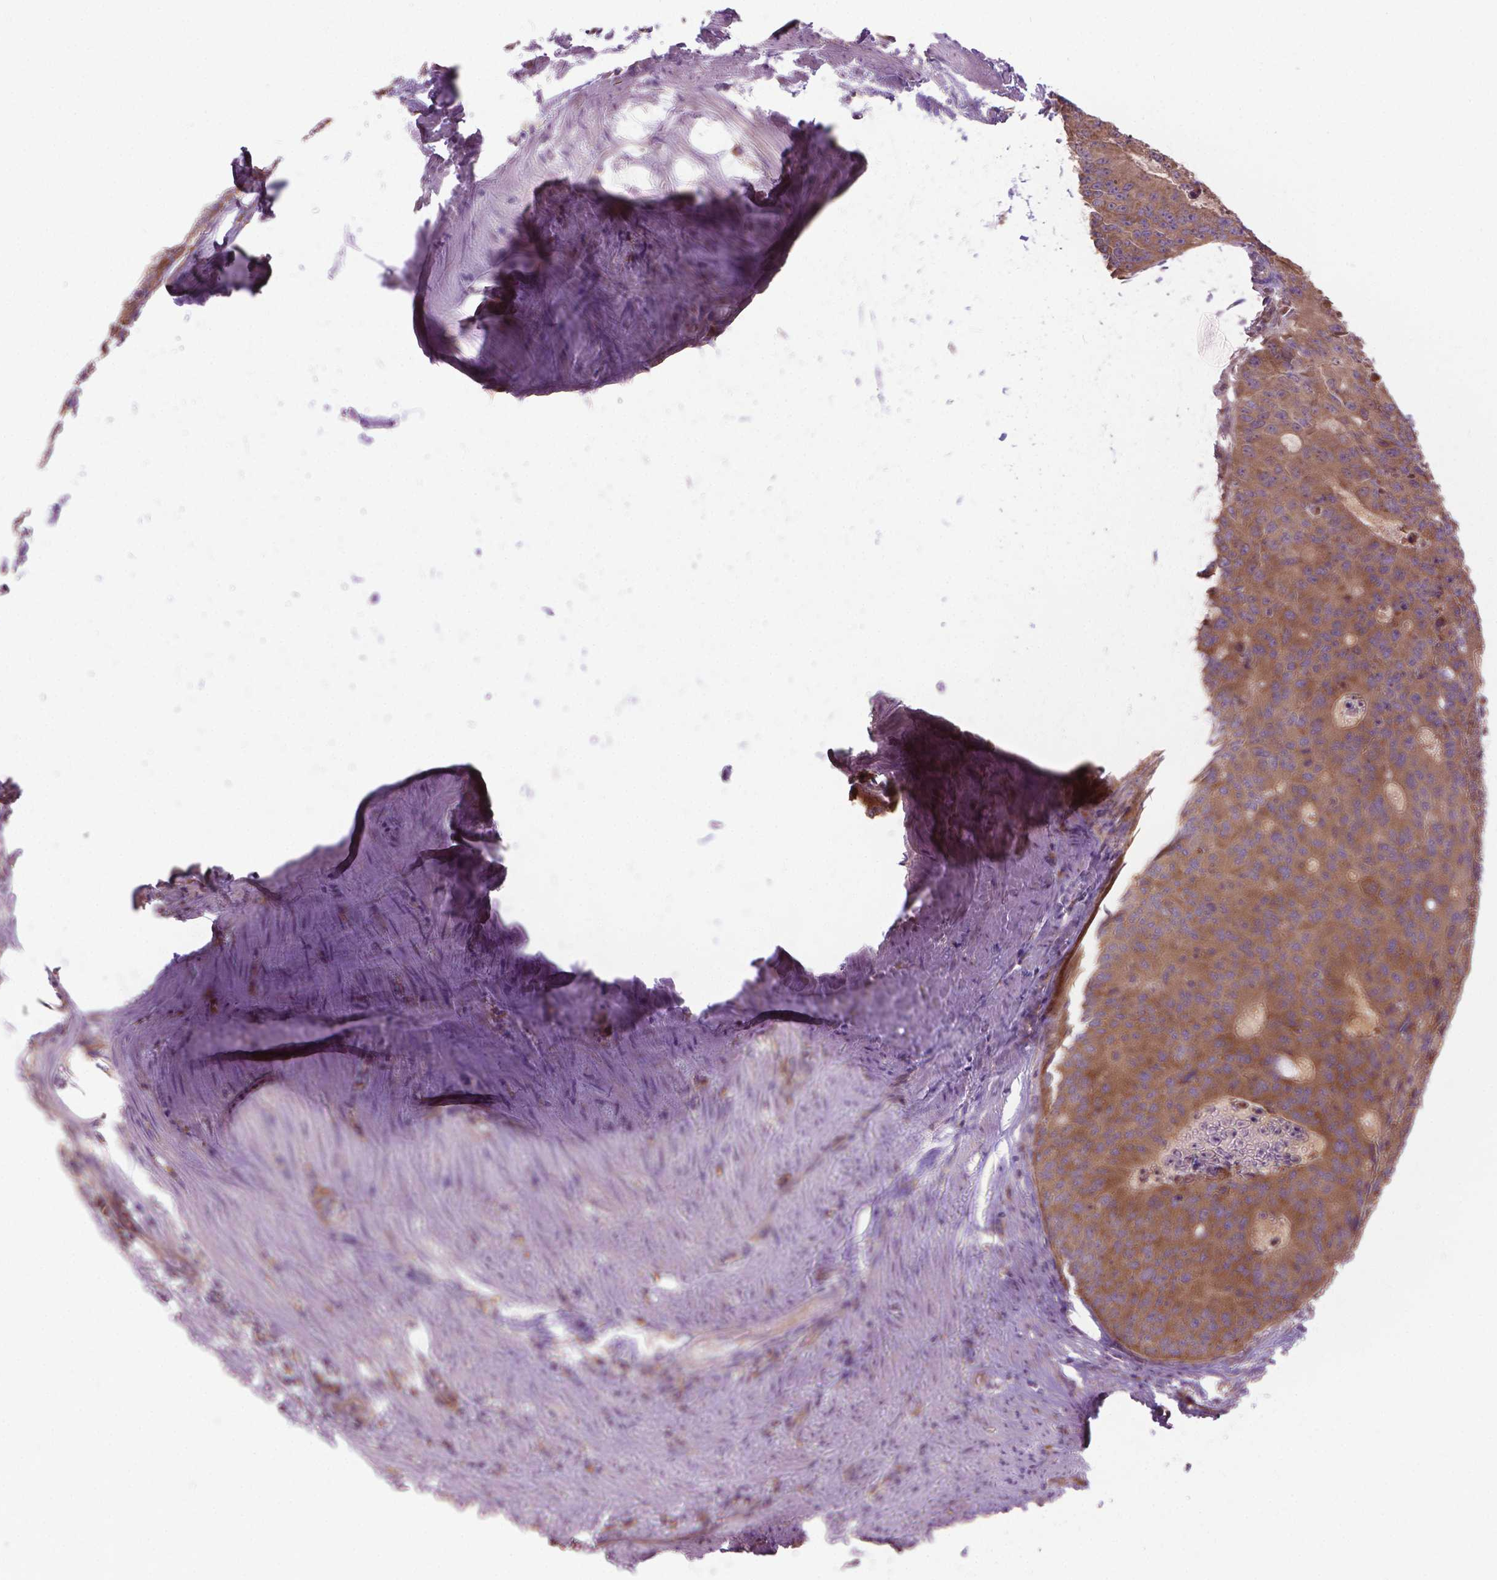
{"staining": {"intensity": "moderate", "quantity": ">75%", "location": "cytoplasmic/membranous"}, "tissue": "colorectal cancer", "cell_type": "Tumor cells", "image_type": "cancer", "snomed": [{"axis": "morphology", "description": "Adenocarcinoma, NOS"}, {"axis": "topography", "description": "Colon"}], "caption": "Immunohistochemistry of human adenocarcinoma (colorectal) displays medium levels of moderate cytoplasmic/membranous expression in about >75% of tumor cells.", "gene": "NUDT1", "patient": {"sex": "male", "age": 67}}